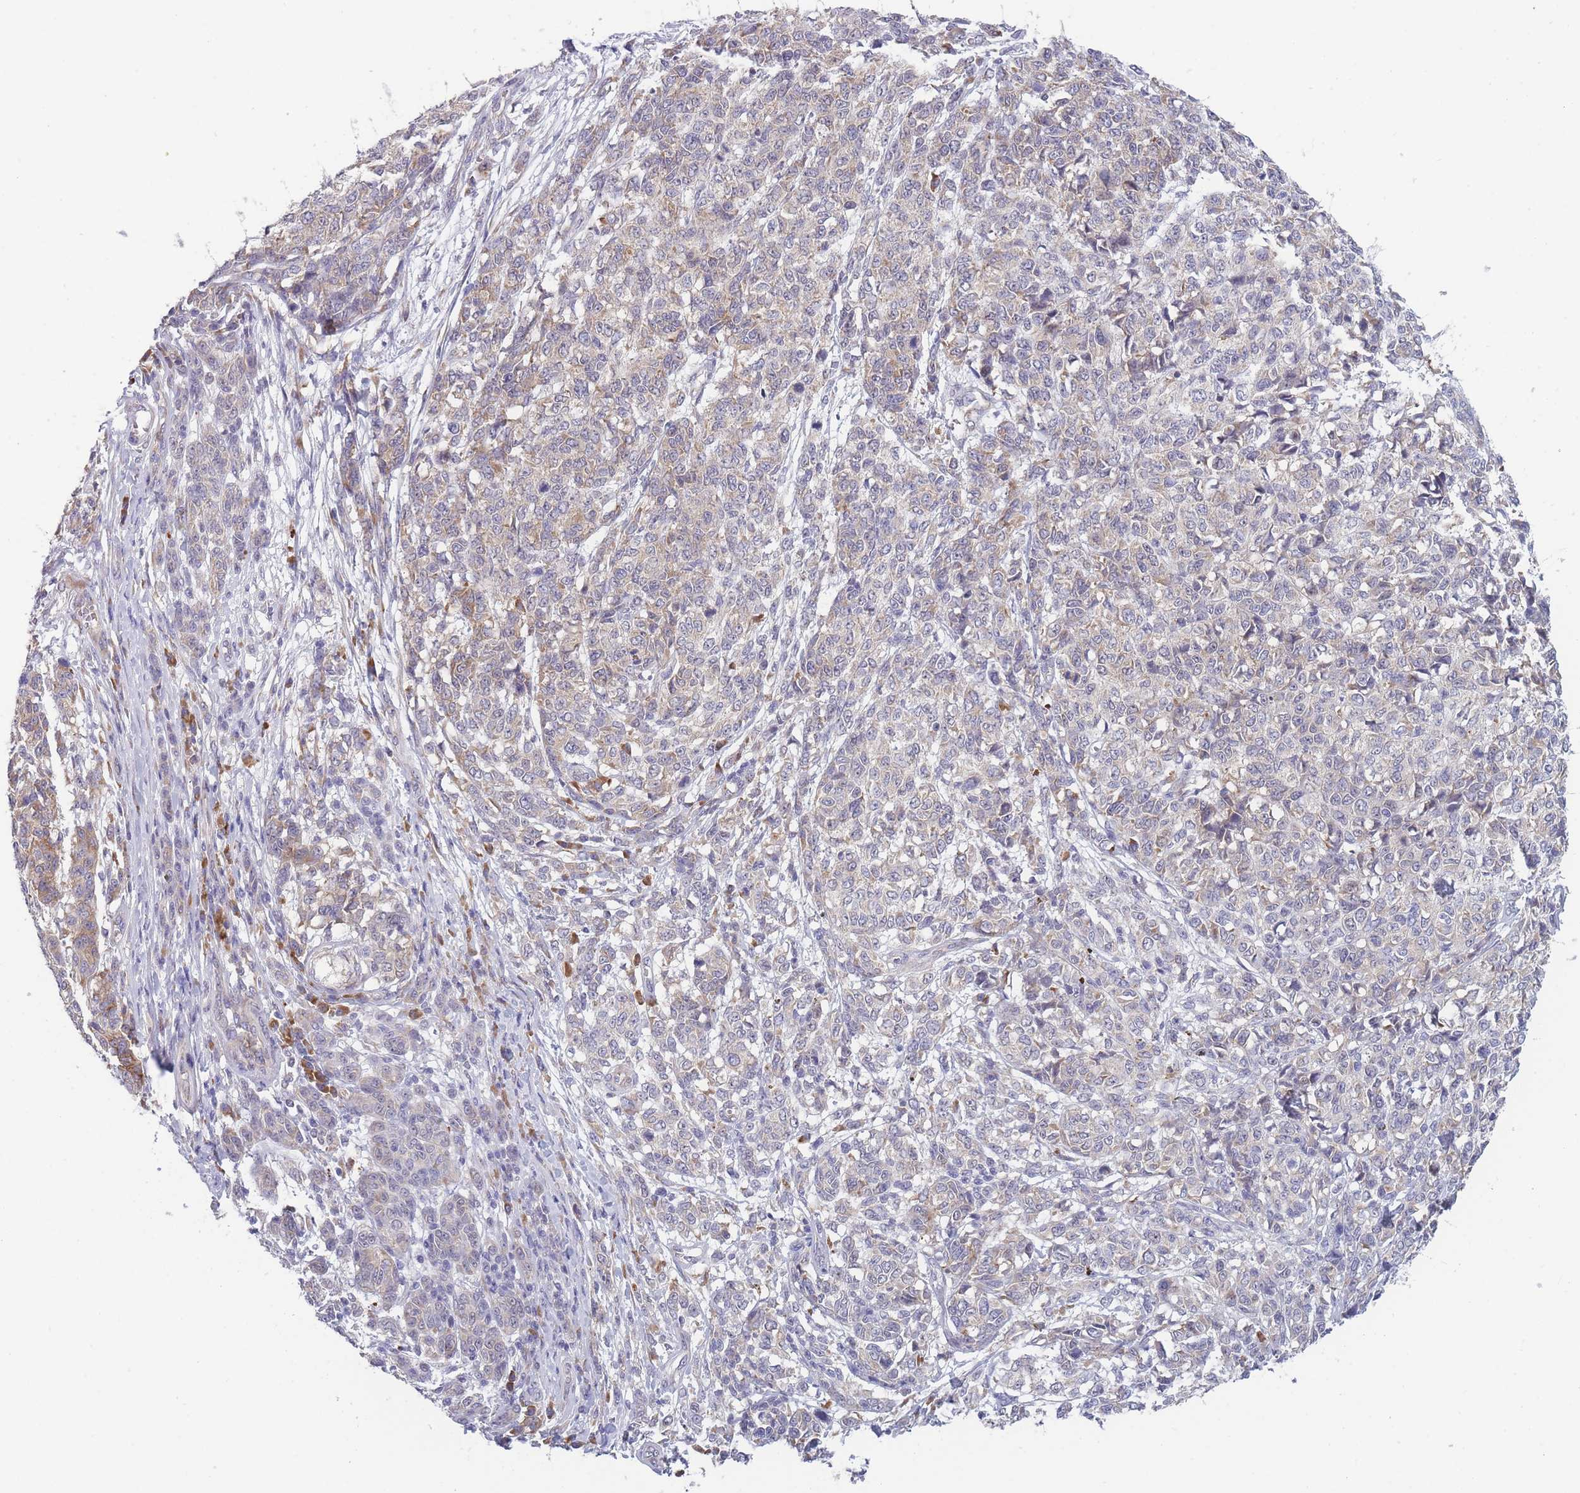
{"staining": {"intensity": "weak", "quantity": "<25%", "location": "cytoplasmic/membranous"}, "tissue": "melanoma", "cell_type": "Tumor cells", "image_type": "cancer", "snomed": [{"axis": "morphology", "description": "Malignant melanoma, NOS"}, {"axis": "topography", "description": "Skin"}], "caption": "Immunohistochemical staining of human malignant melanoma exhibits no significant expression in tumor cells.", "gene": "NDUFAF6", "patient": {"sex": "male", "age": 49}}